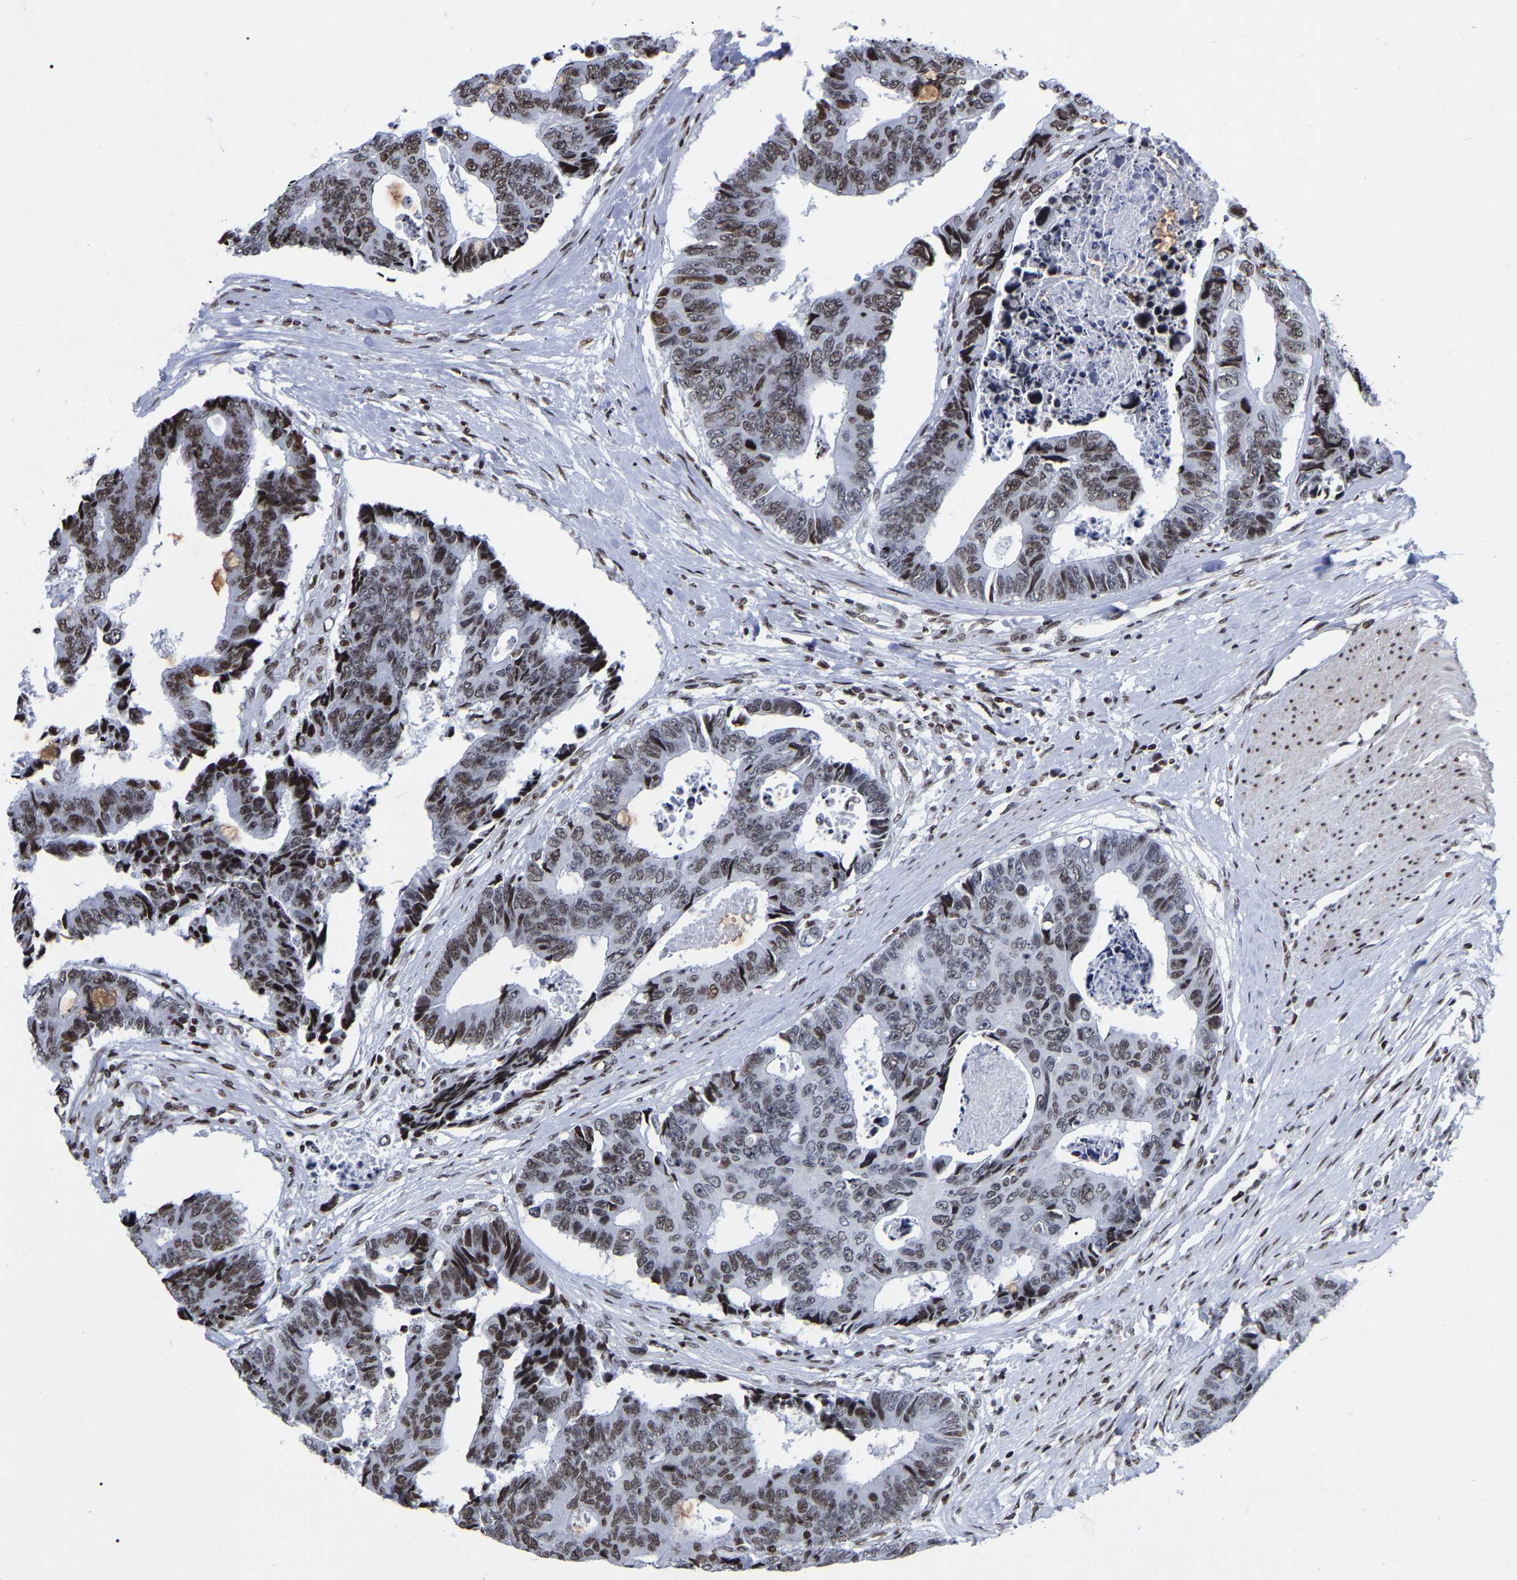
{"staining": {"intensity": "moderate", "quantity": ">75%", "location": "nuclear"}, "tissue": "colorectal cancer", "cell_type": "Tumor cells", "image_type": "cancer", "snomed": [{"axis": "morphology", "description": "Adenocarcinoma, NOS"}, {"axis": "topography", "description": "Rectum"}], "caption": "Protein positivity by immunohistochemistry shows moderate nuclear positivity in approximately >75% of tumor cells in colorectal adenocarcinoma.", "gene": "PRCC", "patient": {"sex": "male", "age": 84}}